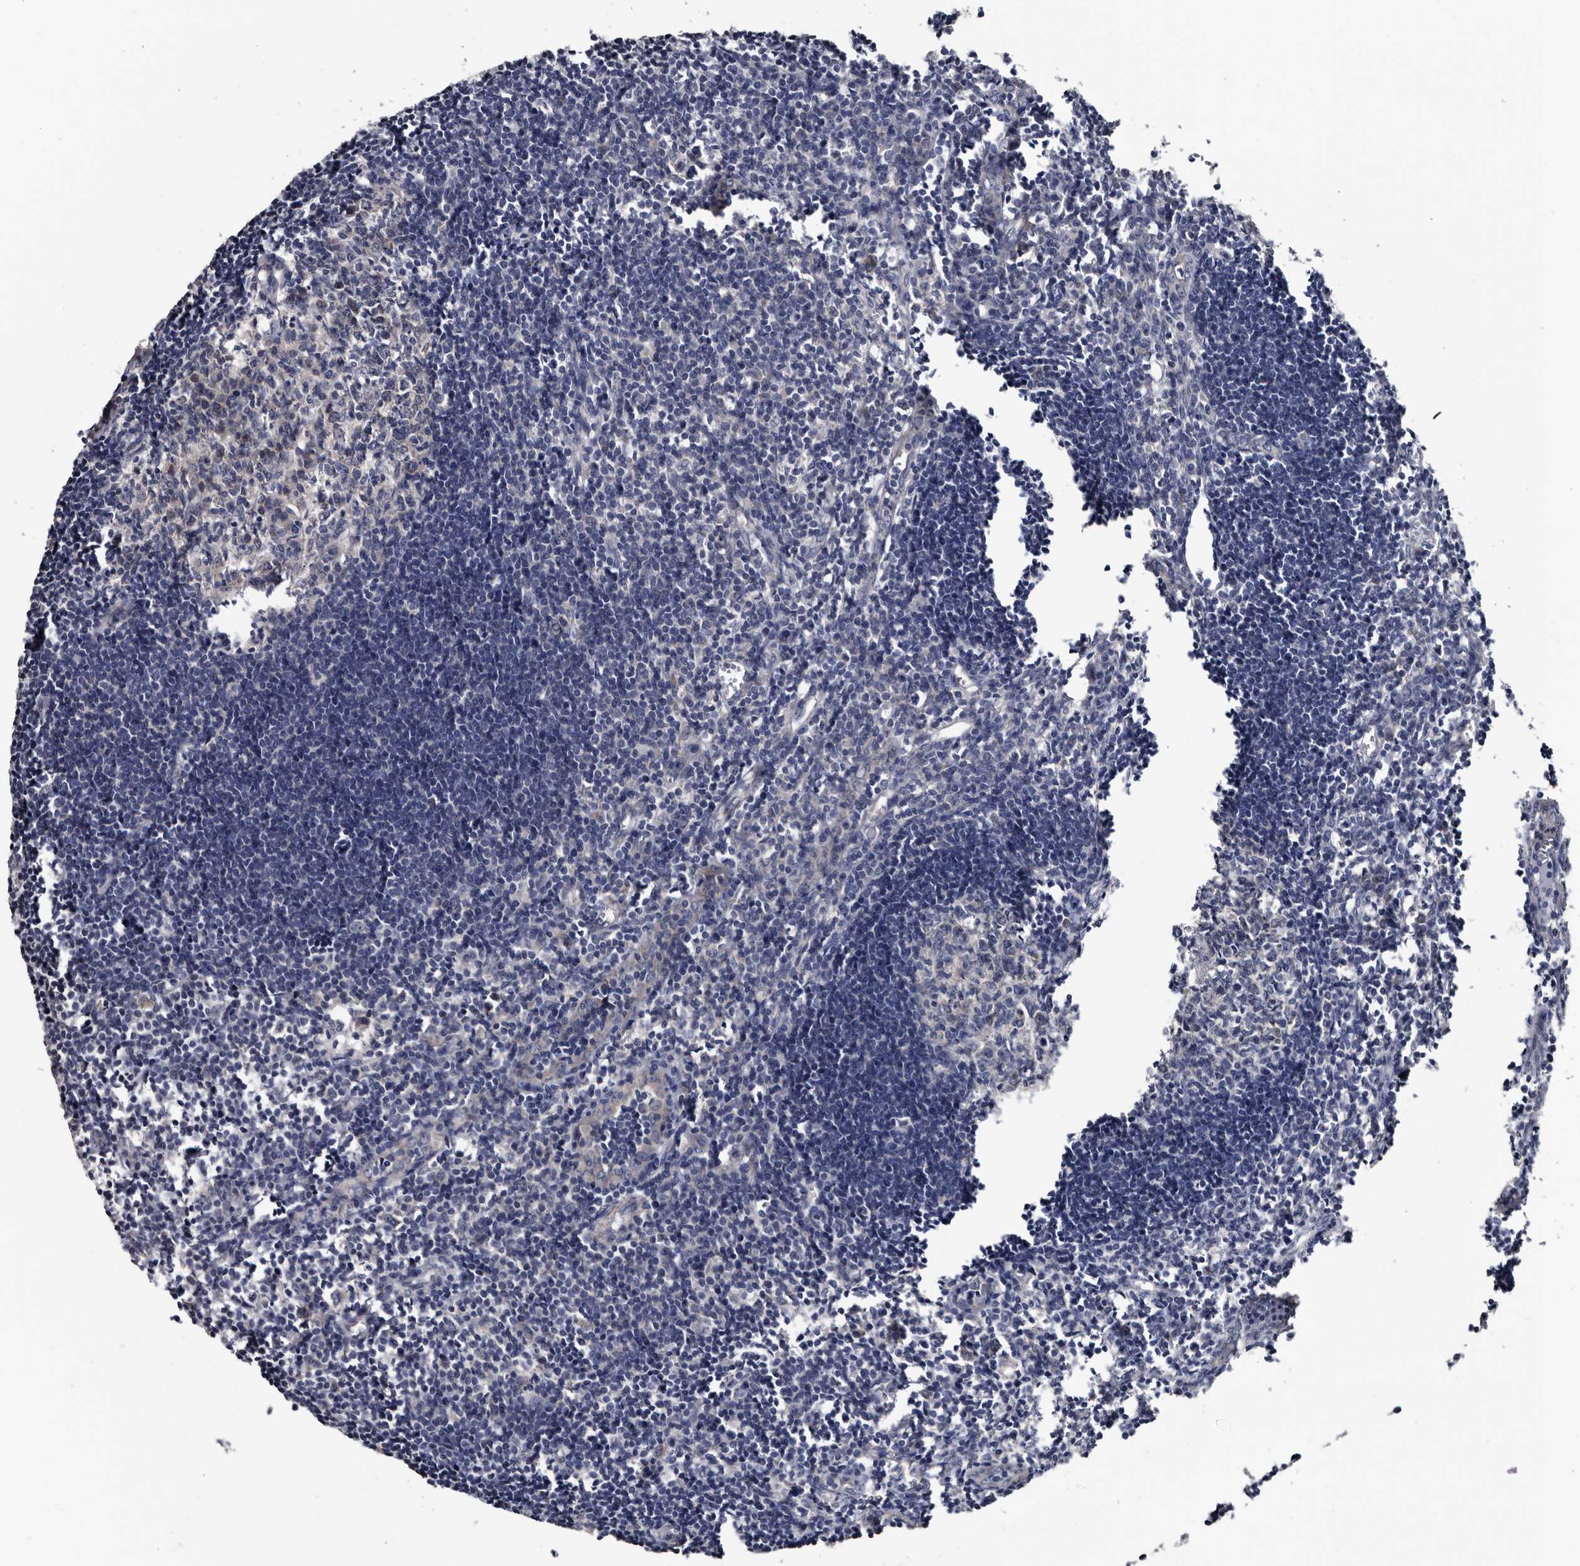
{"staining": {"intensity": "negative", "quantity": "none", "location": "none"}, "tissue": "lymph node", "cell_type": "Germinal center cells", "image_type": "normal", "snomed": [{"axis": "morphology", "description": "Normal tissue, NOS"}, {"axis": "morphology", "description": "Malignant melanoma, Metastatic site"}, {"axis": "topography", "description": "Lymph node"}], "caption": "DAB immunohistochemical staining of unremarkable lymph node exhibits no significant expression in germinal center cells.", "gene": "IARS1", "patient": {"sex": "male", "age": 41}}